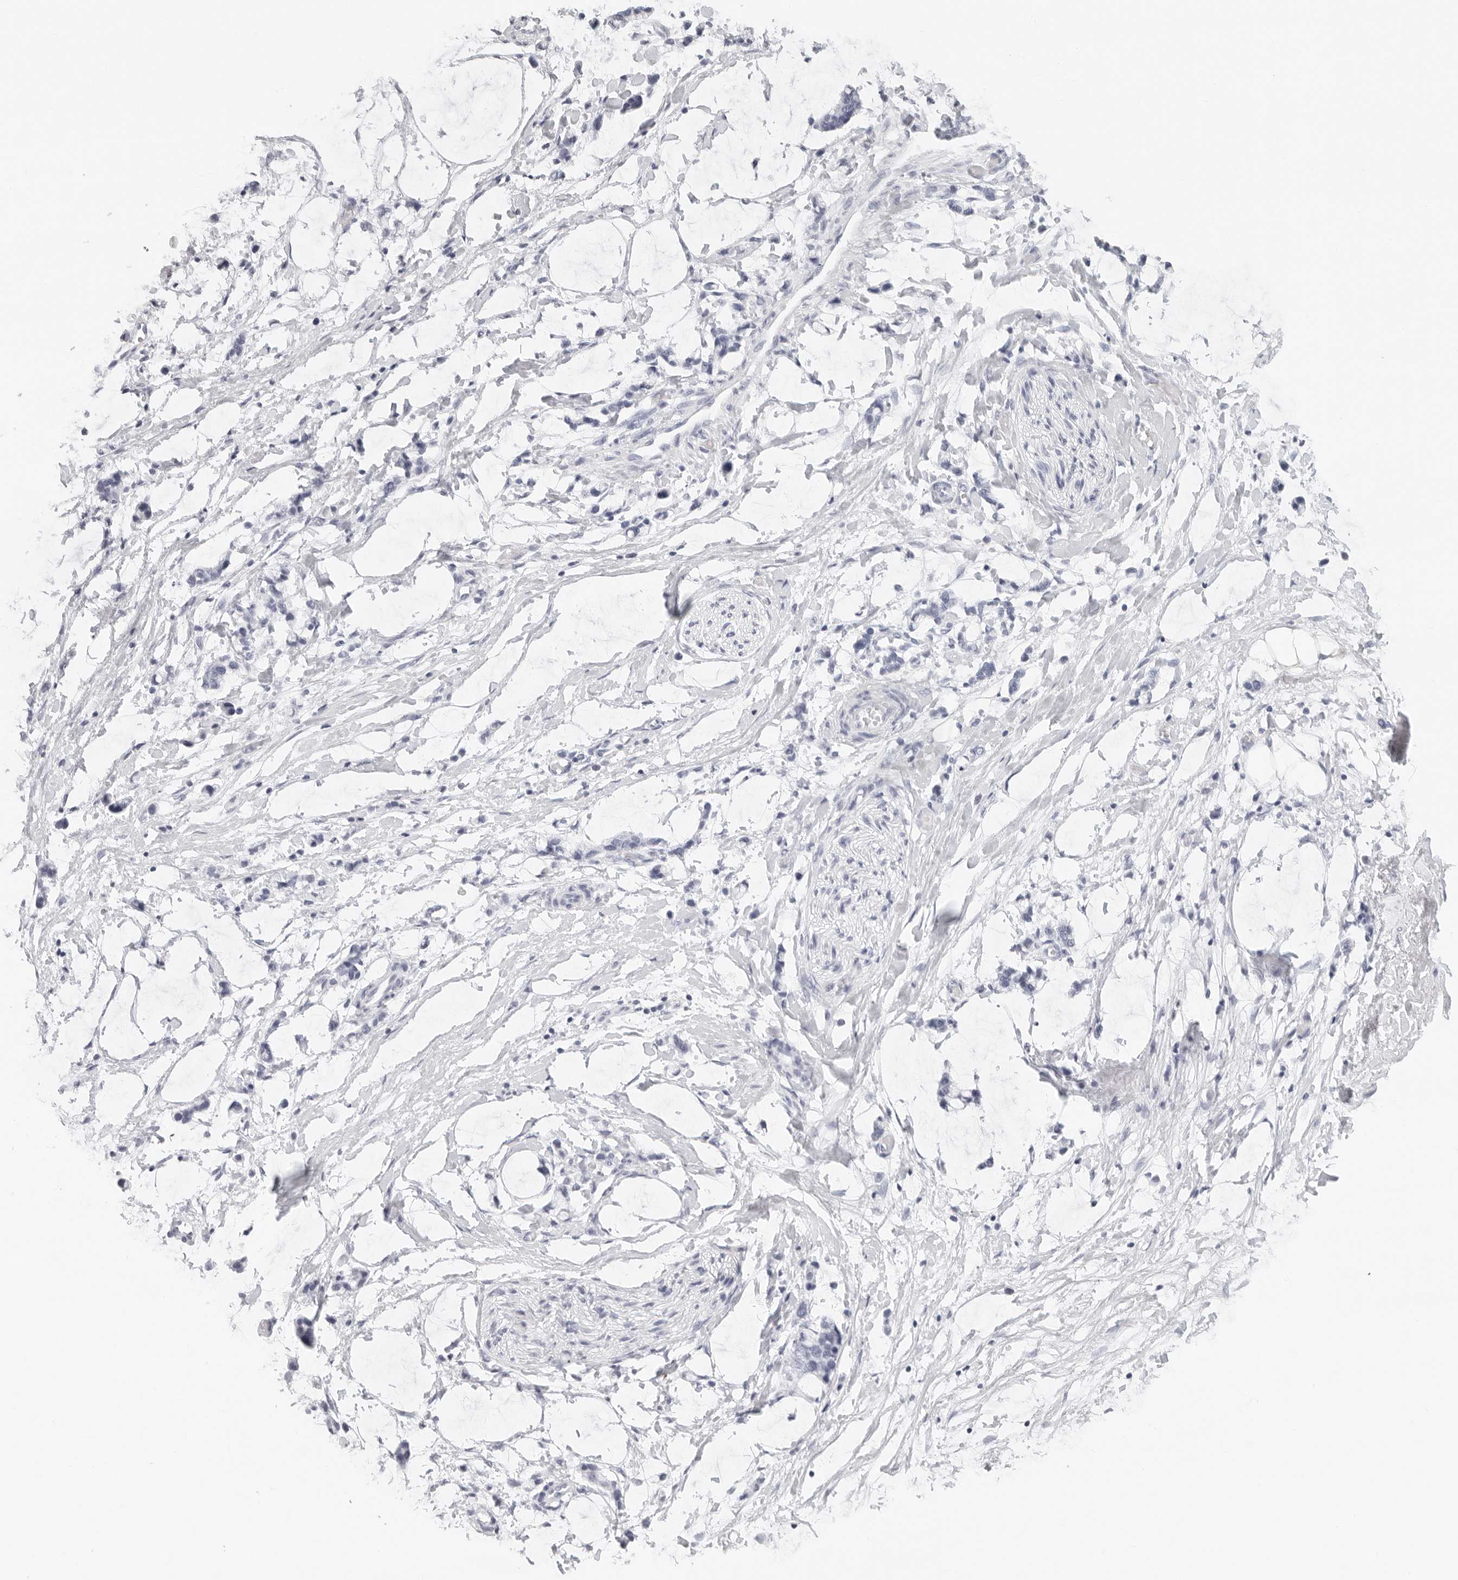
{"staining": {"intensity": "negative", "quantity": "none", "location": "none"}, "tissue": "adipose tissue", "cell_type": "Adipocytes", "image_type": "normal", "snomed": [{"axis": "morphology", "description": "Normal tissue, NOS"}, {"axis": "morphology", "description": "Adenocarcinoma, NOS"}, {"axis": "topography", "description": "Colon"}, {"axis": "topography", "description": "Peripheral nerve tissue"}], "caption": "This image is of unremarkable adipose tissue stained with IHC to label a protein in brown with the nuclei are counter-stained blue. There is no positivity in adipocytes.", "gene": "CST1", "patient": {"sex": "male", "age": 14}}